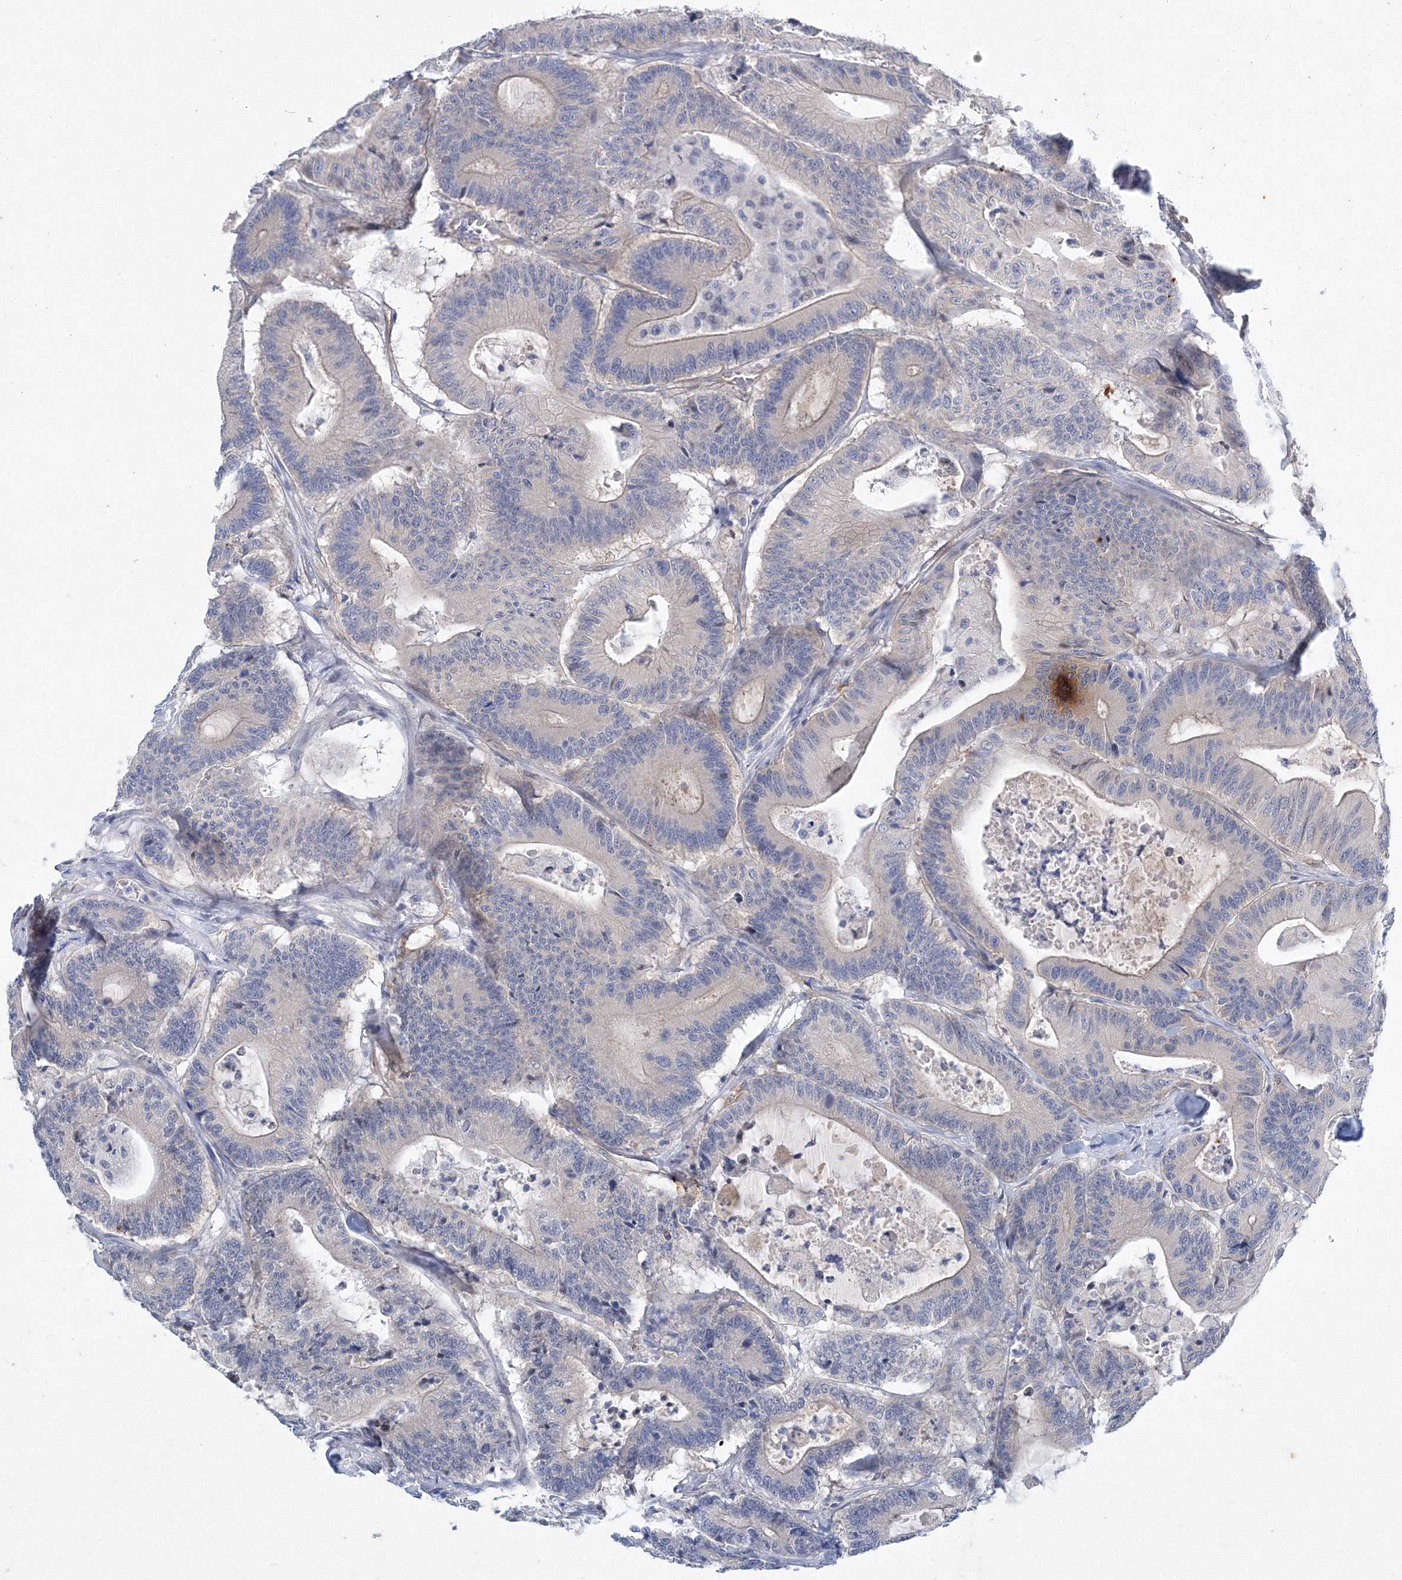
{"staining": {"intensity": "negative", "quantity": "none", "location": "none"}, "tissue": "colorectal cancer", "cell_type": "Tumor cells", "image_type": "cancer", "snomed": [{"axis": "morphology", "description": "Adenocarcinoma, NOS"}, {"axis": "topography", "description": "Colon"}], "caption": "IHC of colorectal adenocarcinoma displays no staining in tumor cells.", "gene": "TANC1", "patient": {"sex": "female", "age": 84}}